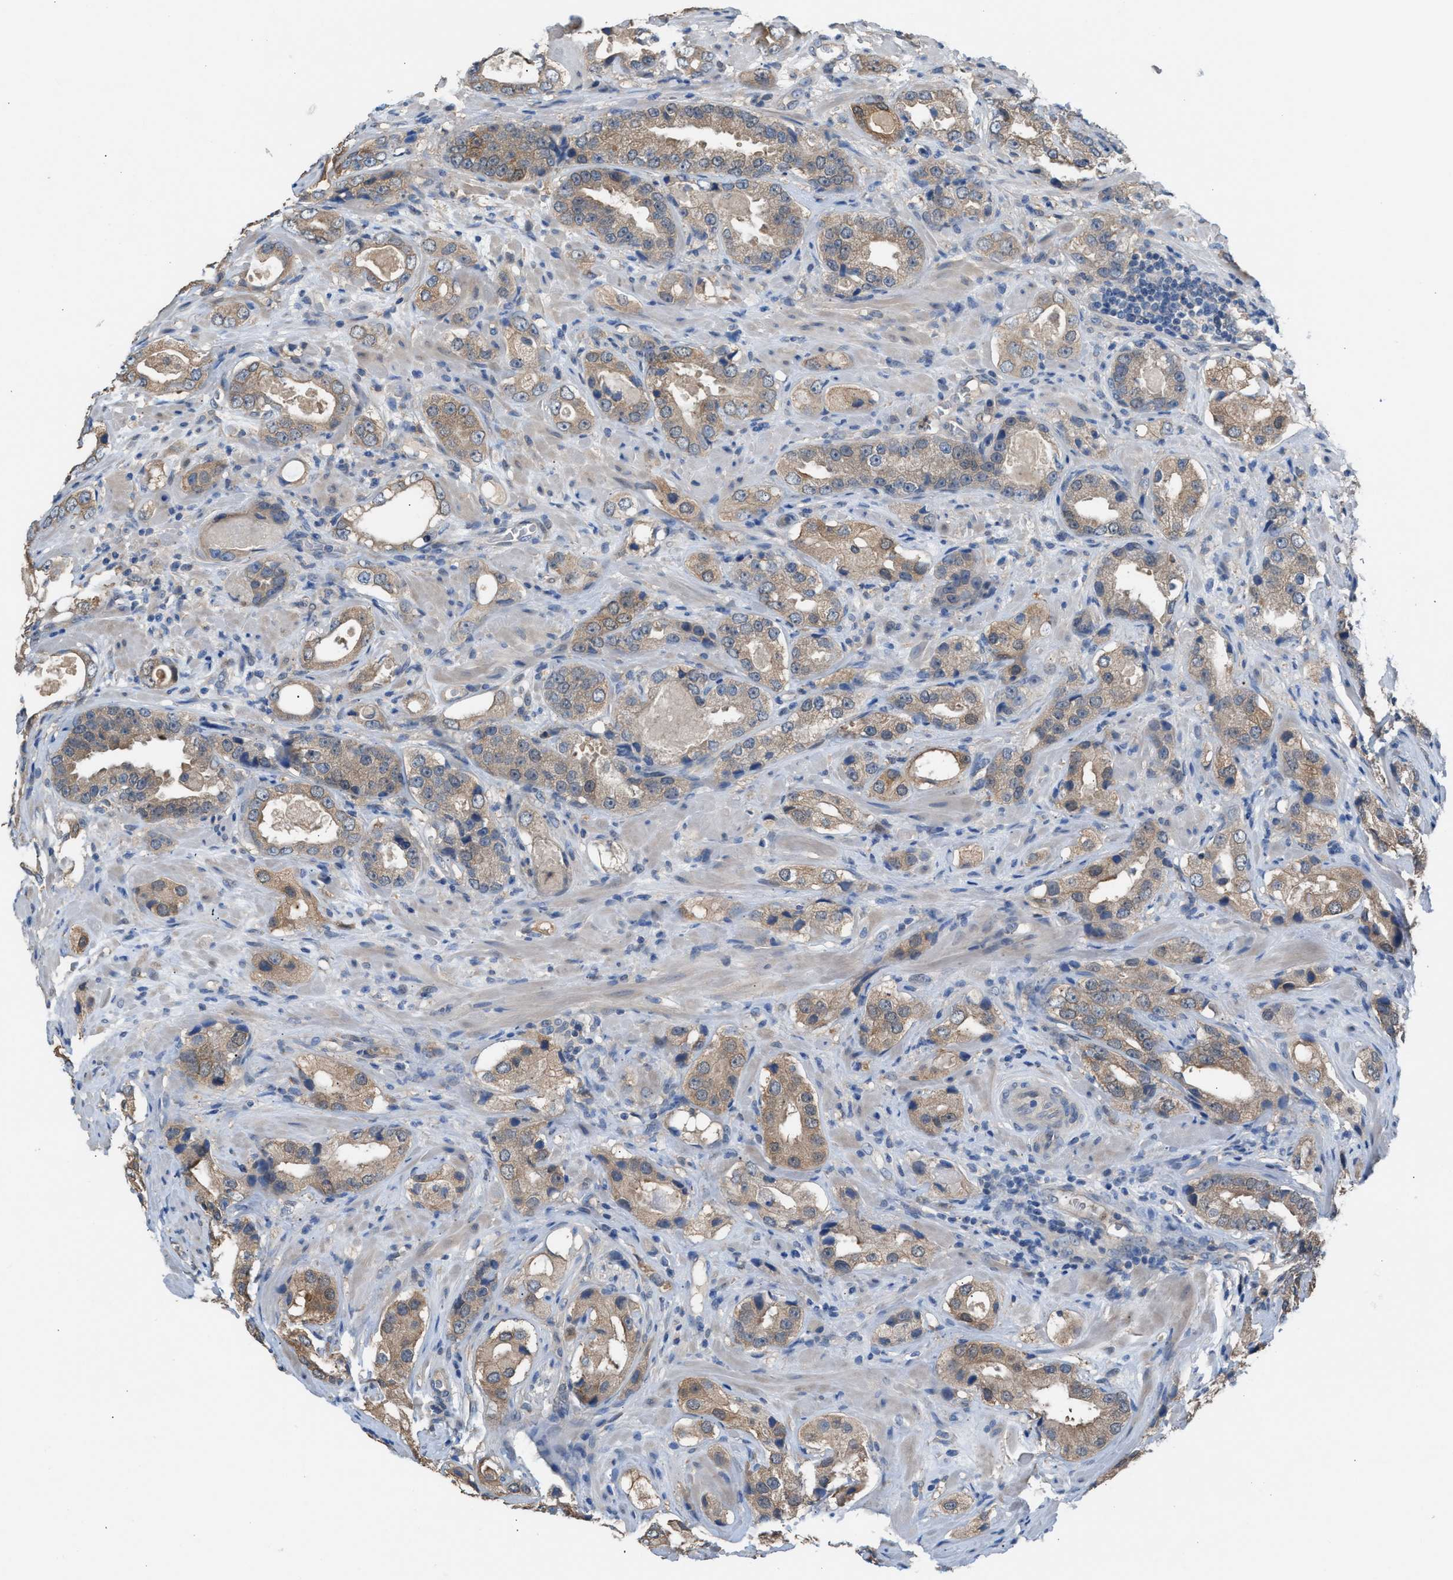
{"staining": {"intensity": "weak", "quantity": ">75%", "location": "cytoplasmic/membranous"}, "tissue": "prostate cancer", "cell_type": "Tumor cells", "image_type": "cancer", "snomed": [{"axis": "morphology", "description": "Adenocarcinoma, High grade"}, {"axis": "topography", "description": "Prostate"}], "caption": "Prostate cancer stained with immunohistochemistry demonstrates weak cytoplasmic/membranous staining in approximately >75% of tumor cells.", "gene": "NQO2", "patient": {"sex": "male", "age": 63}}